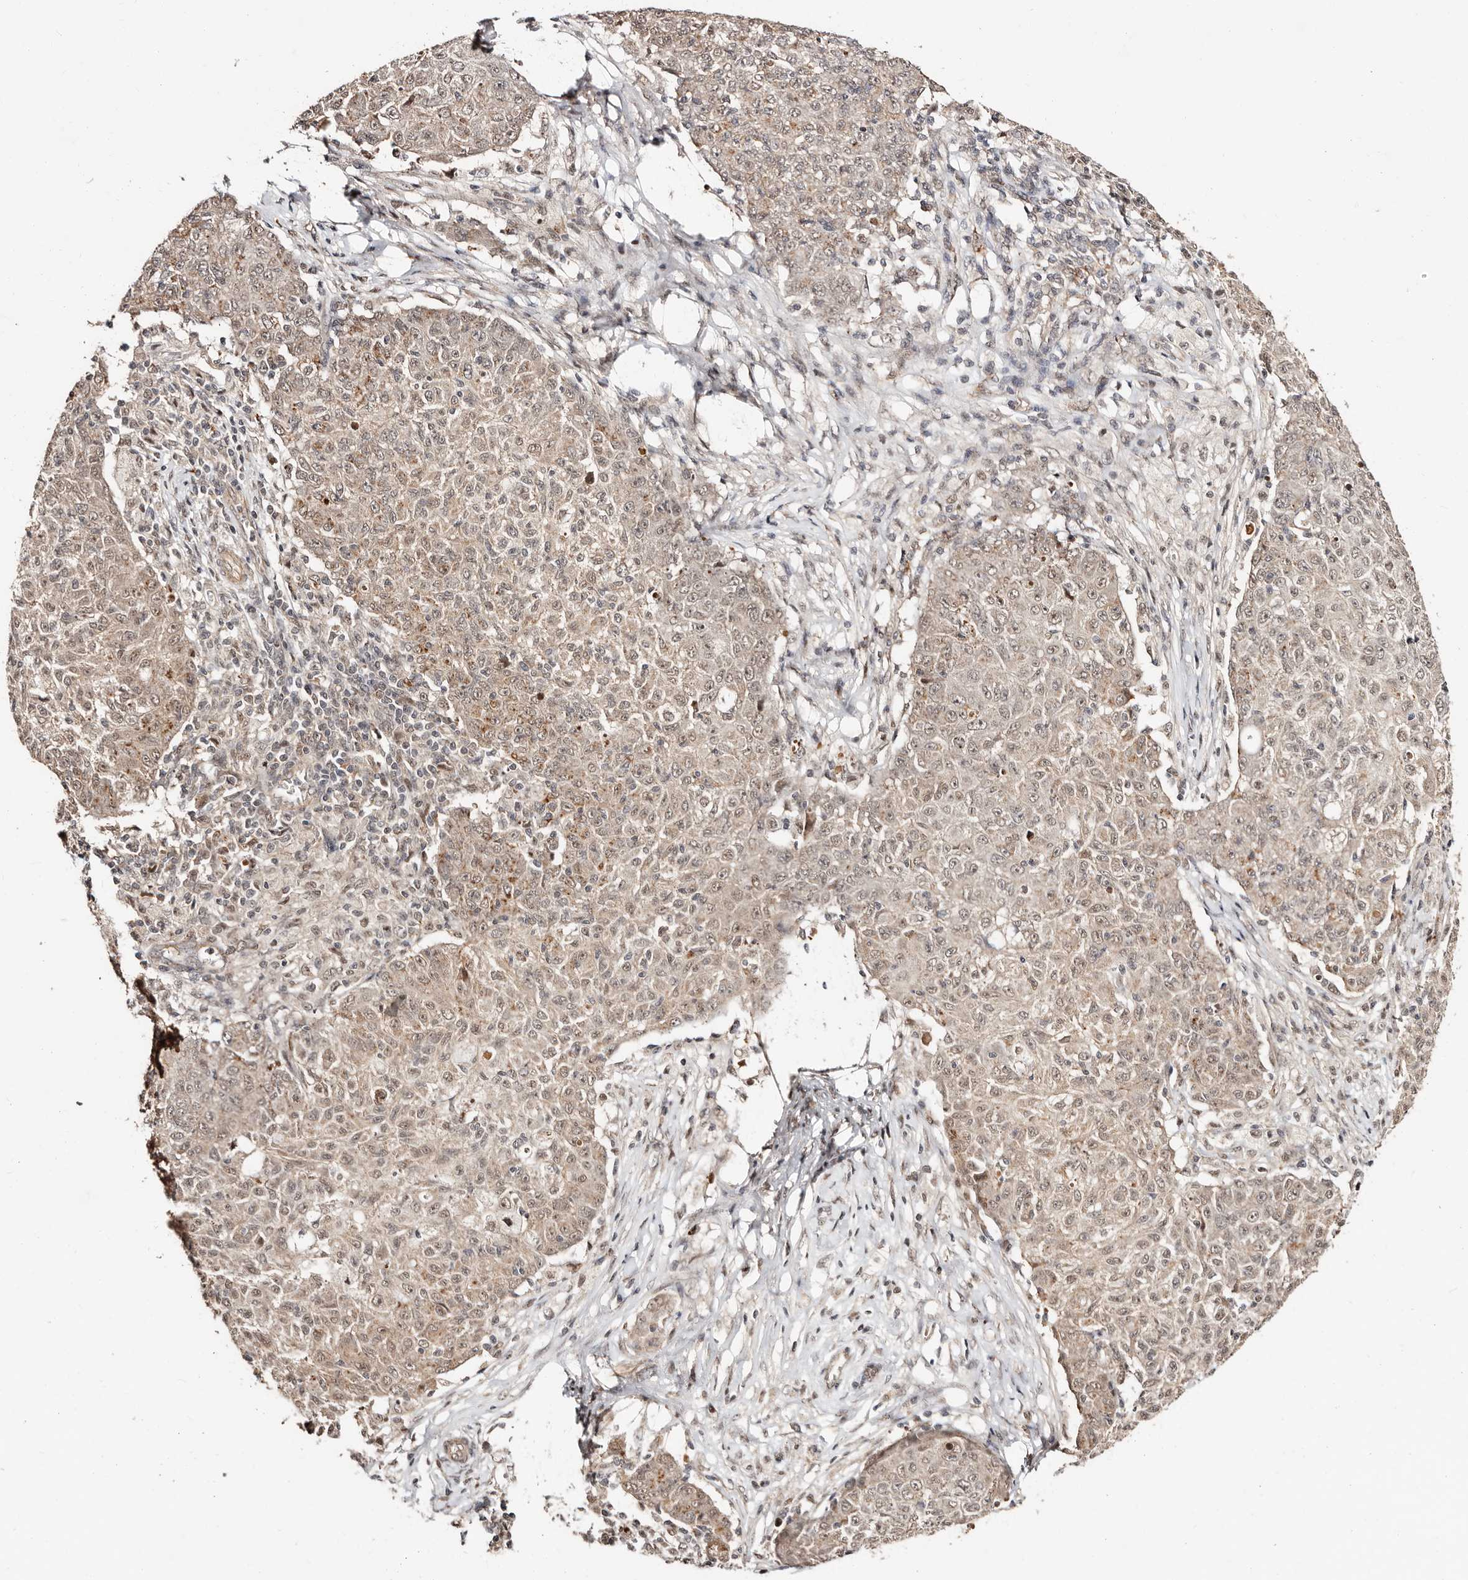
{"staining": {"intensity": "weak", "quantity": "25%-75%", "location": "cytoplasmic/membranous,nuclear"}, "tissue": "ovarian cancer", "cell_type": "Tumor cells", "image_type": "cancer", "snomed": [{"axis": "morphology", "description": "Carcinoma, endometroid"}, {"axis": "topography", "description": "Ovary"}], "caption": "IHC of ovarian cancer exhibits low levels of weak cytoplasmic/membranous and nuclear staining in about 25%-75% of tumor cells.", "gene": "CTNNBL1", "patient": {"sex": "female", "age": 42}}